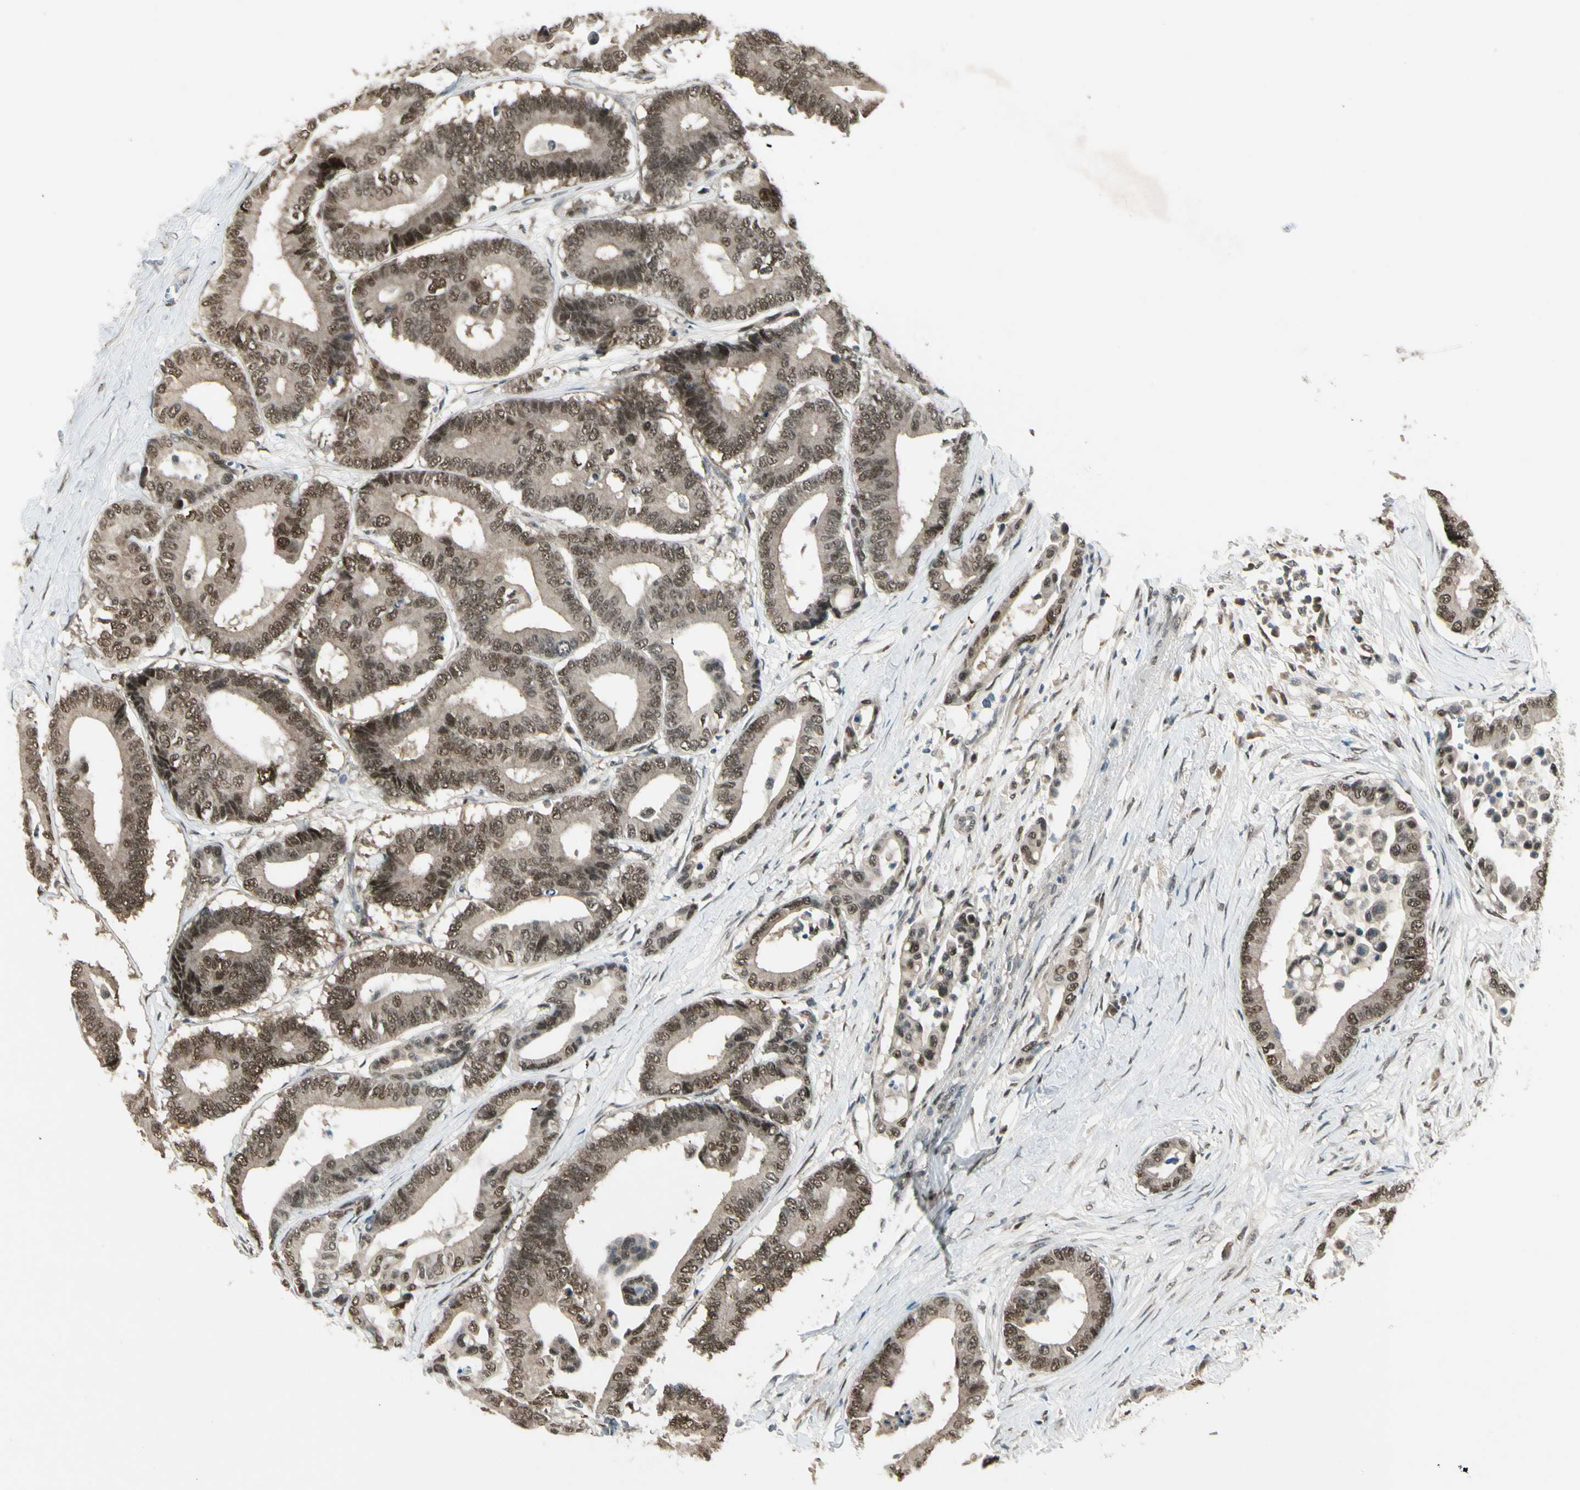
{"staining": {"intensity": "moderate", "quantity": ">75%", "location": "nuclear"}, "tissue": "colorectal cancer", "cell_type": "Tumor cells", "image_type": "cancer", "snomed": [{"axis": "morphology", "description": "Normal tissue, NOS"}, {"axis": "morphology", "description": "Adenocarcinoma, NOS"}, {"axis": "topography", "description": "Colon"}], "caption": "Human colorectal adenocarcinoma stained with a protein marker shows moderate staining in tumor cells.", "gene": "GTF3A", "patient": {"sex": "male", "age": 82}}